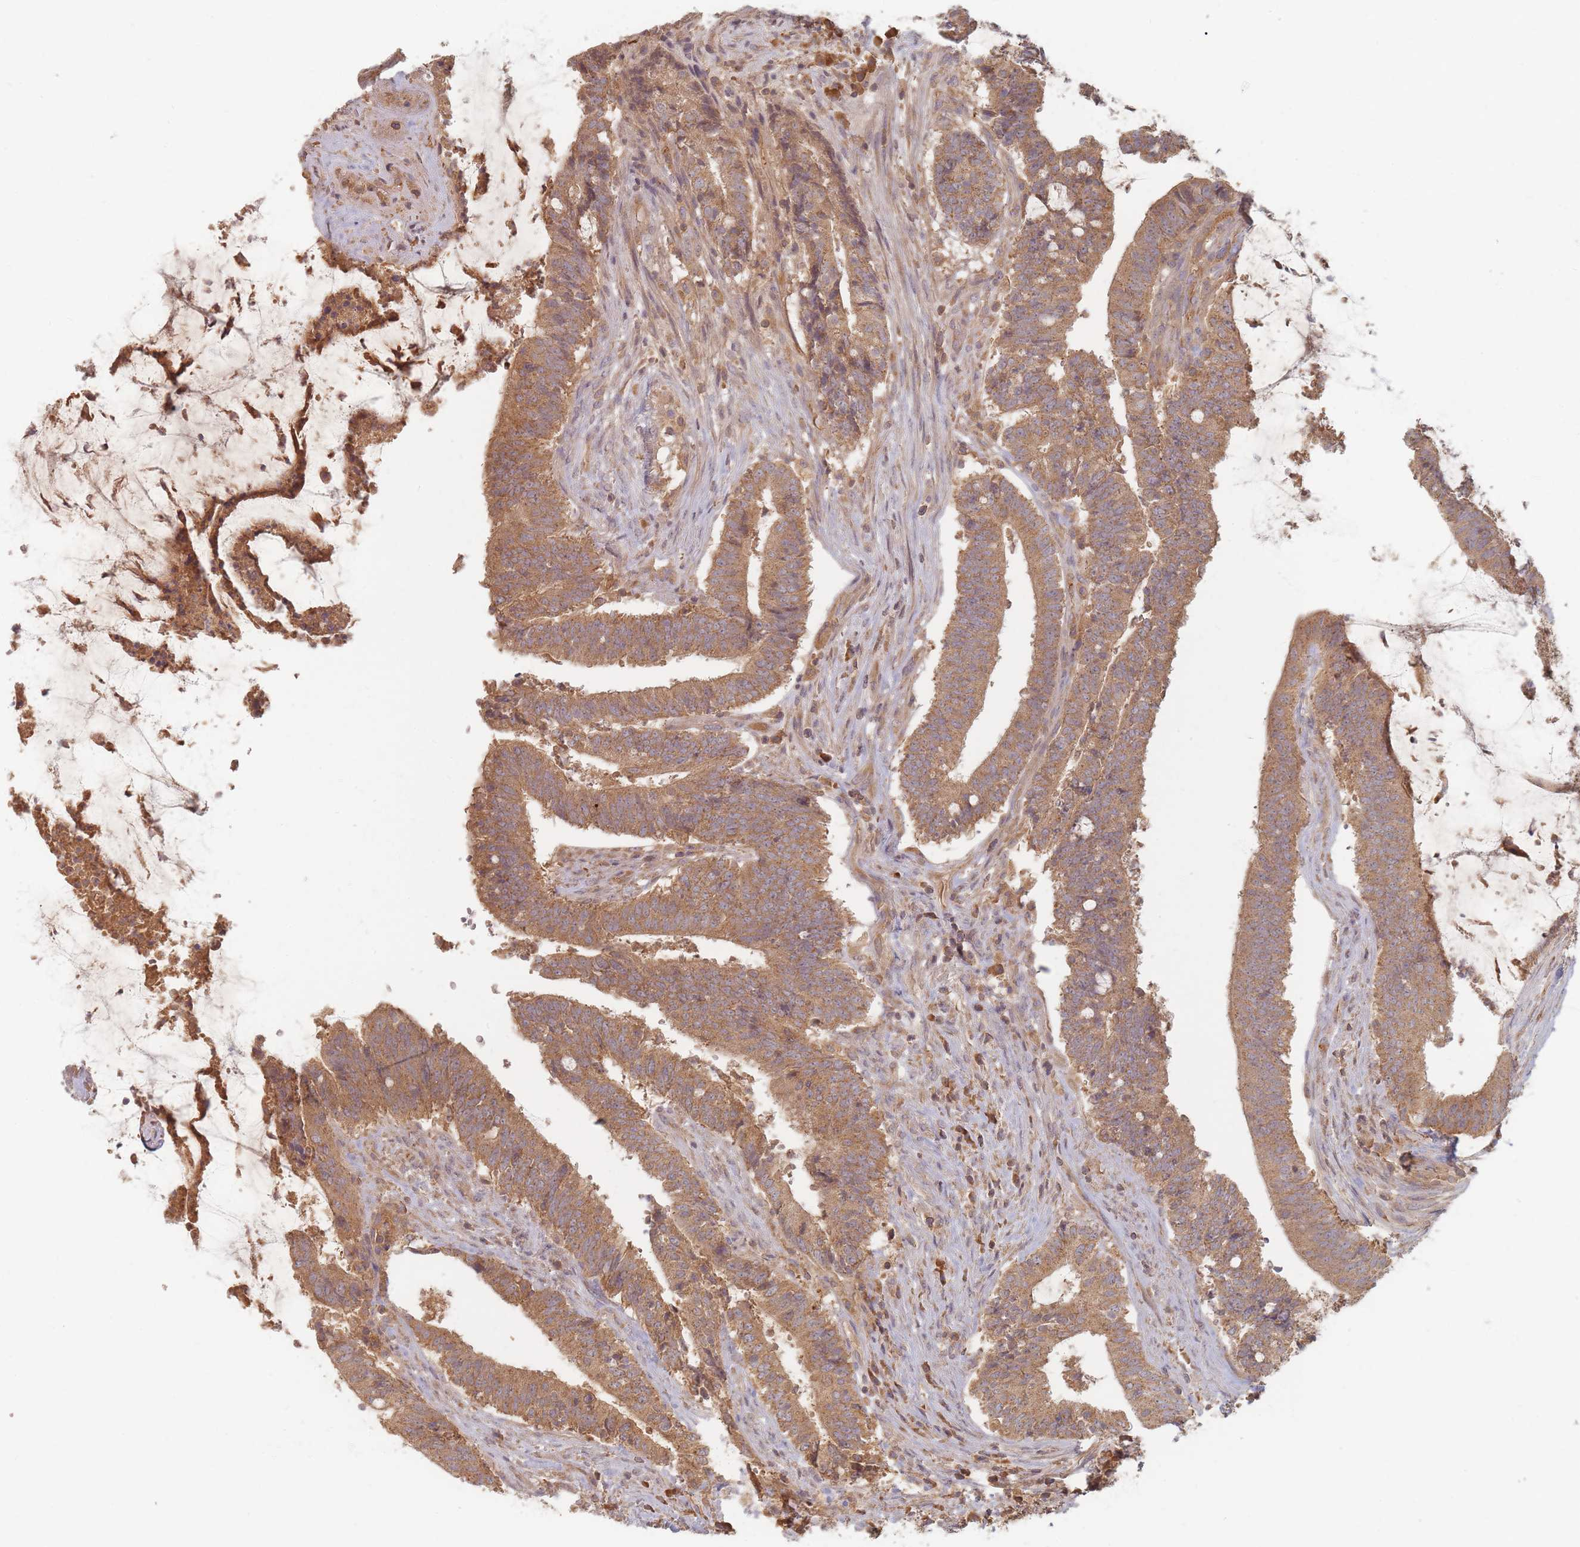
{"staining": {"intensity": "moderate", "quantity": ">75%", "location": "cytoplasmic/membranous"}, "tissue": "colorectal cancer", "cell_type": "Tumor cells", "image_type": "cancer", "snomed": [{"axis": "morphology", "description": "Adenocarcinoma, NOS"}, {"axis": "topography", "description": "Colon"}], "caption": "The histopathology image exhibits immunohistochemical staining of colorectal adenocarcinoma. There is moderate cytoplasmic/membranous positivity is appreciated in approximately >75% of tumor cells.", "gene": "SLC35F3", "patient": {"sex": "female", "age": 43}}